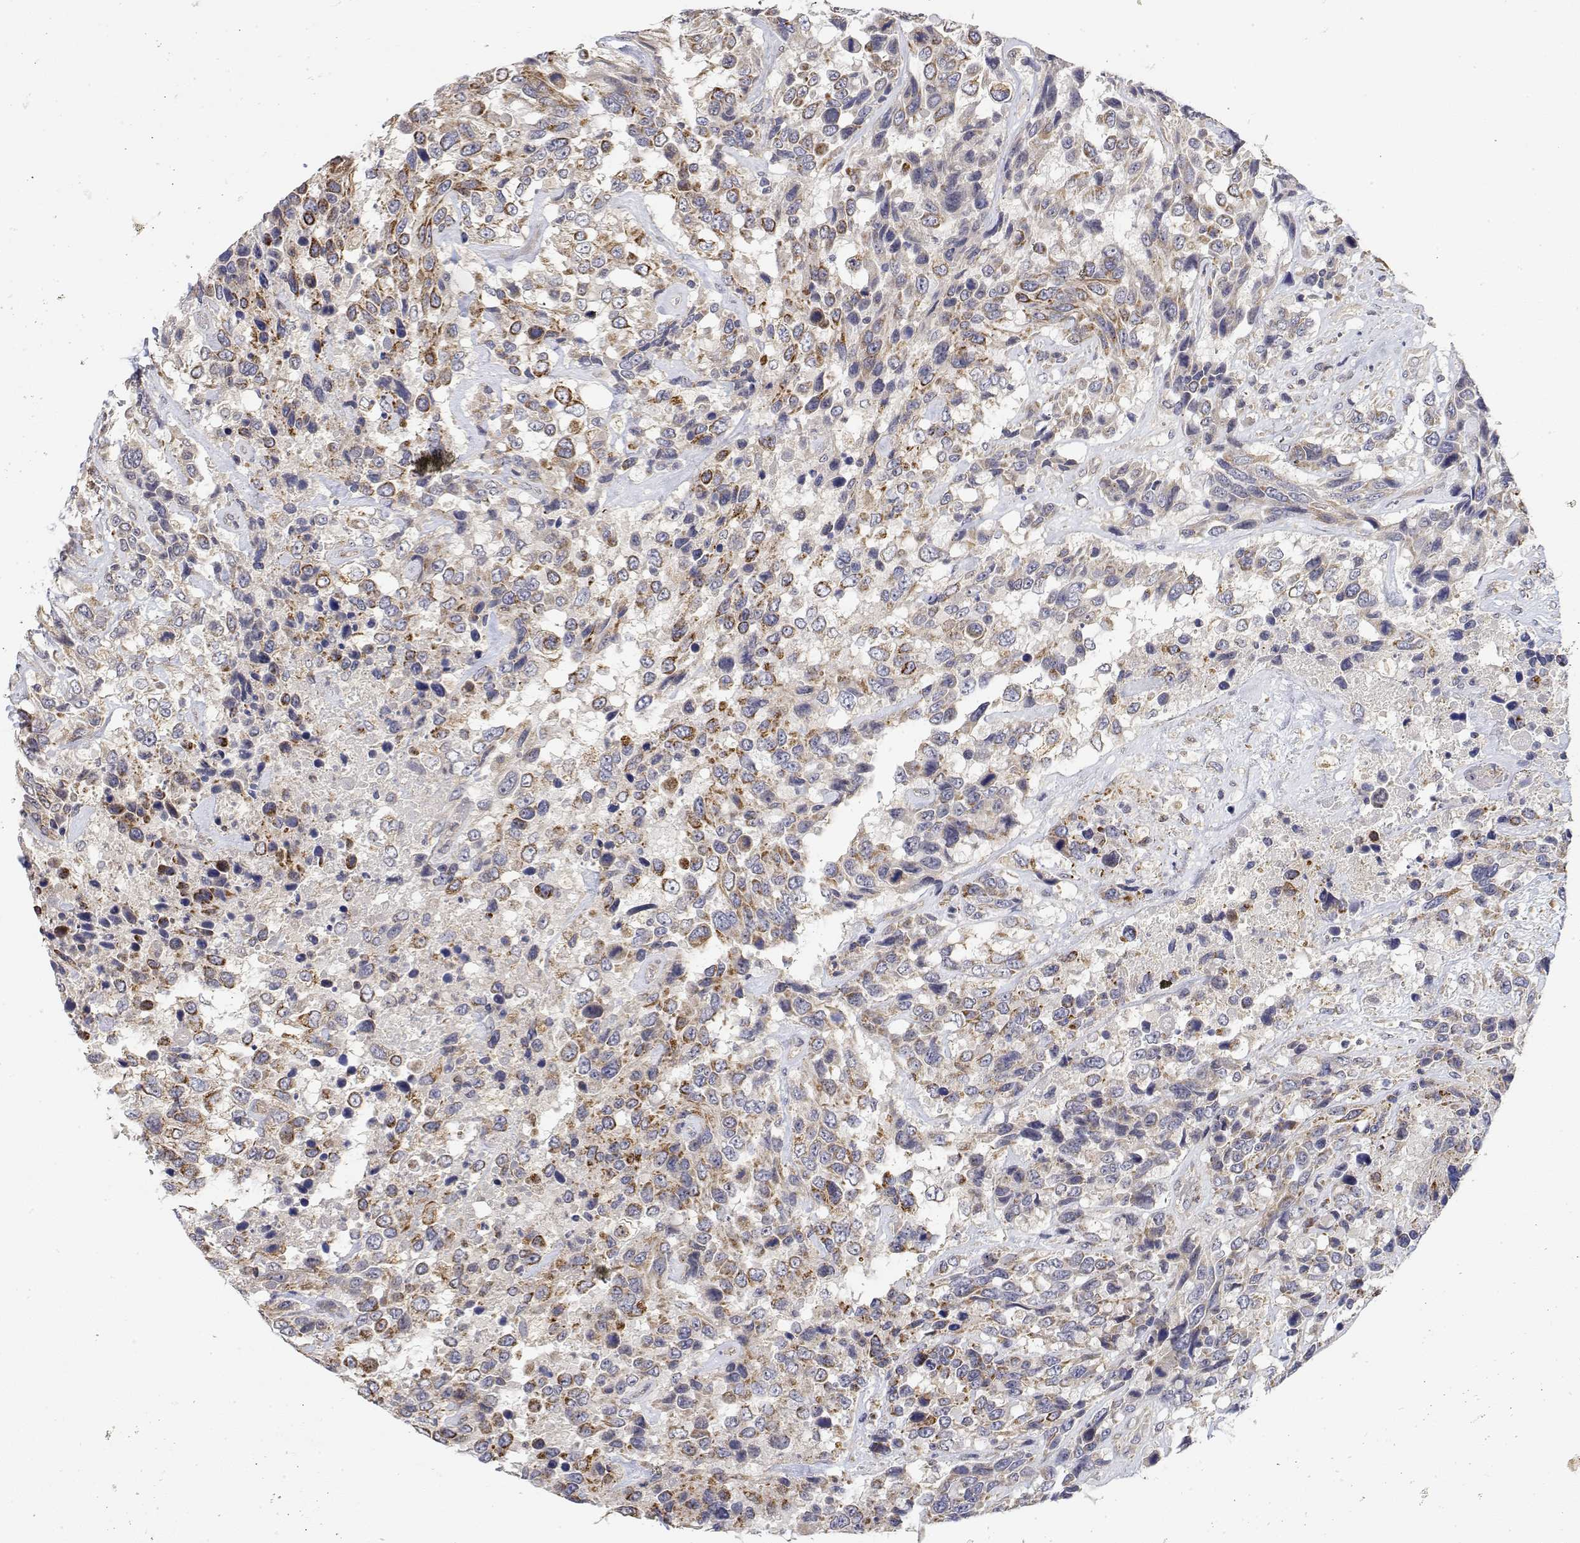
{"staining": {"intensity": "moderate", "quantity": "25%-75%", "location": "cytoplasmic/membranous"}, "tissue": "urothelial cancer", "cell_type": "Tumor cells", "image_type": "cancer", "snomed": [{"axis": "morphology", "description": "Urothelial carcinoma, High grade"}, {"axis": "topography", "description": "Urinary bladder"}], "caption": "Protein analysis of urothelial cancer tissue exhibits moderate cytoplasmic/membranous expression in approximately 25%-75% of tumor cells.", "gene": "LONRF3", "patient": {"sex": "female", "age": 70}}